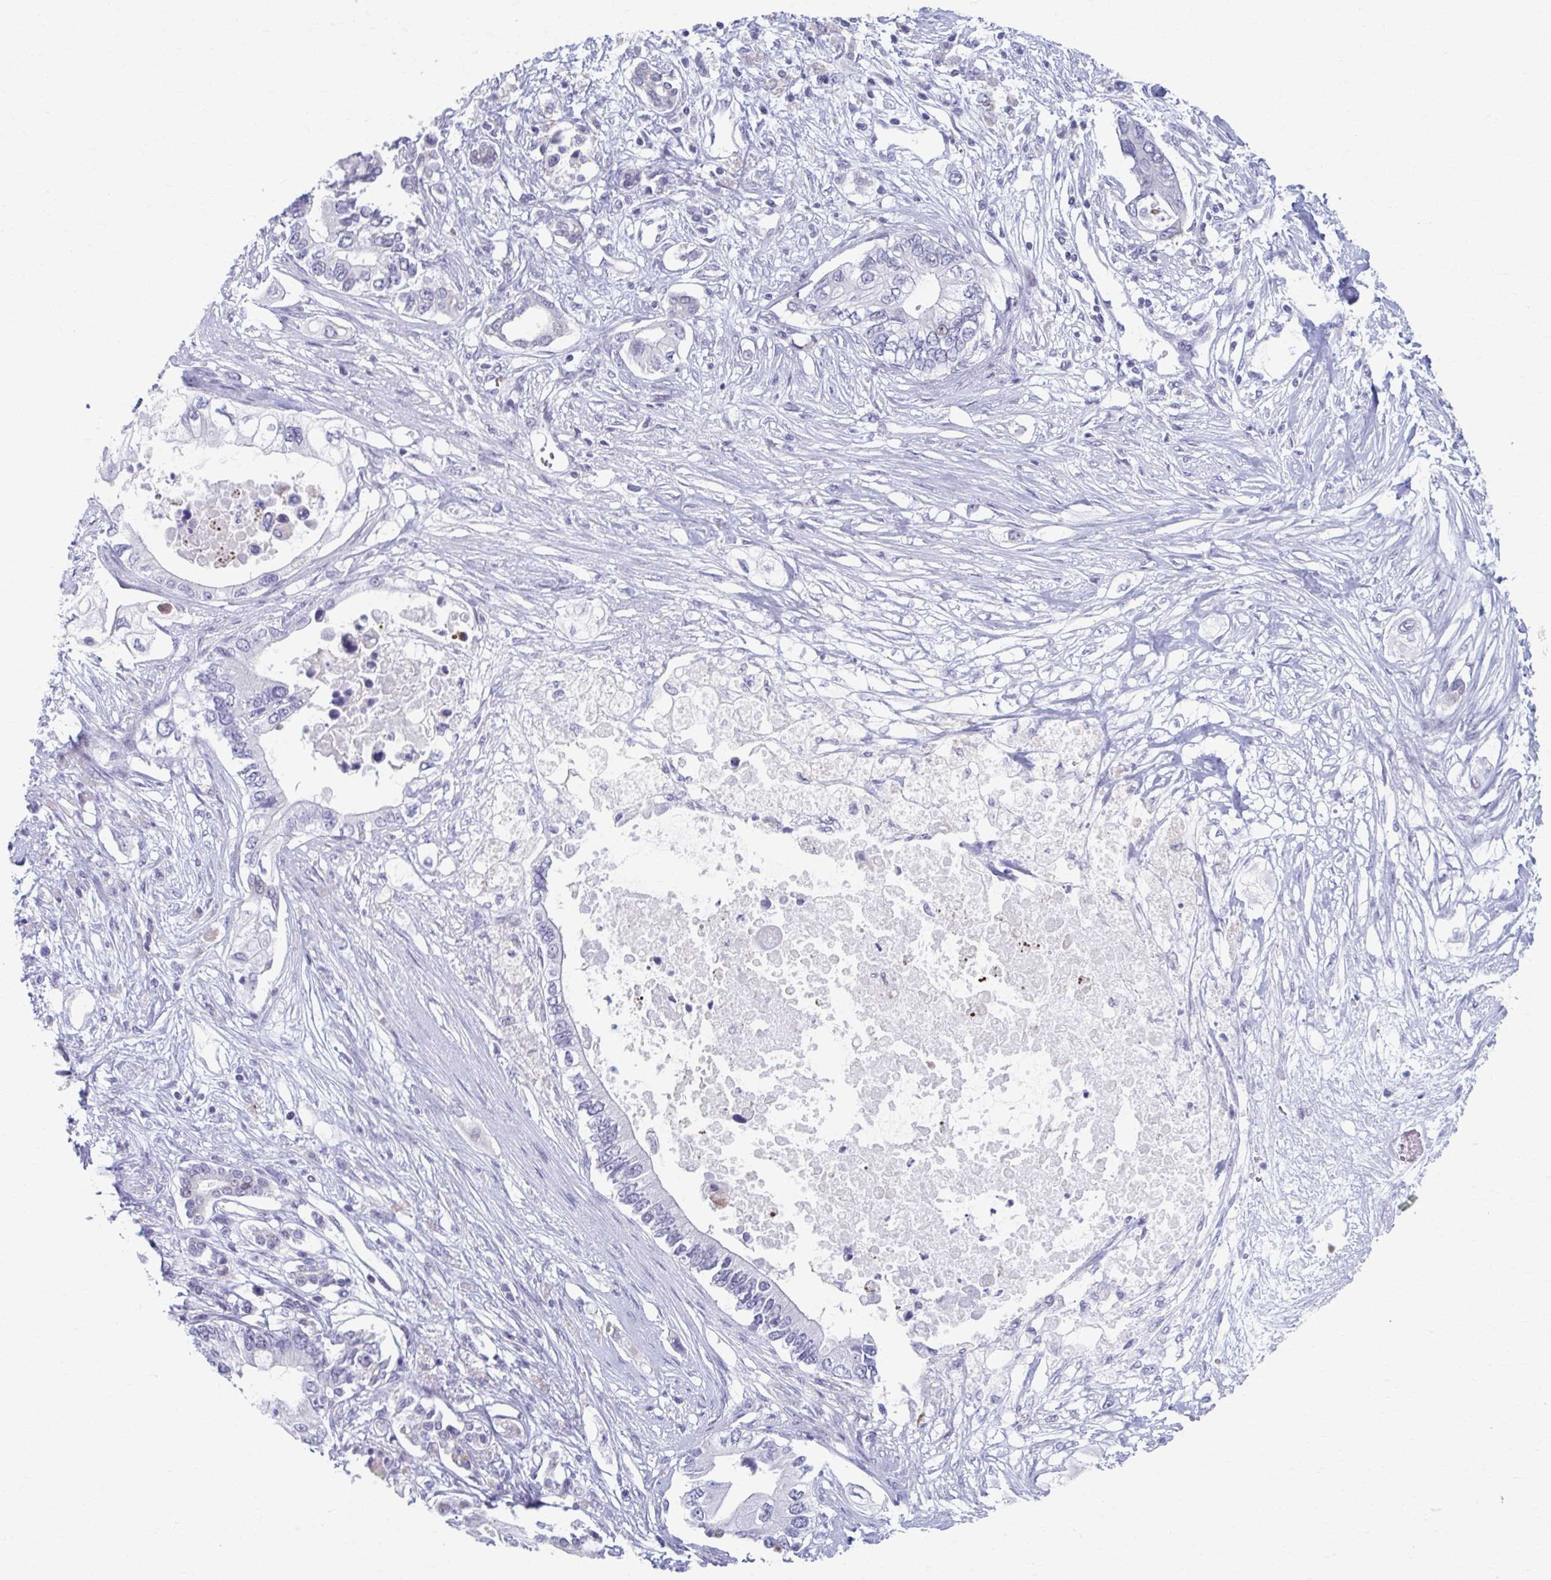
{"staining": {"intensity": "negative", "quantity": "none", "location": "none"}, "tissue": "pancreatic cancer", "cell_type": "Tumor cells", "image_type": "cancer", "snomed": [{"axis": "morphology", "description": "Adenocarcinoma, NOS"}, {"axis": "topography", "description": "Pancreas"}], "caption": "Pancreatic adenocarcinoma was stained to show a protein in brown. There is no significant expression in tumor cells.", "gene": "ABHD16B", "patient": {"sex": "female", "age": 63}}